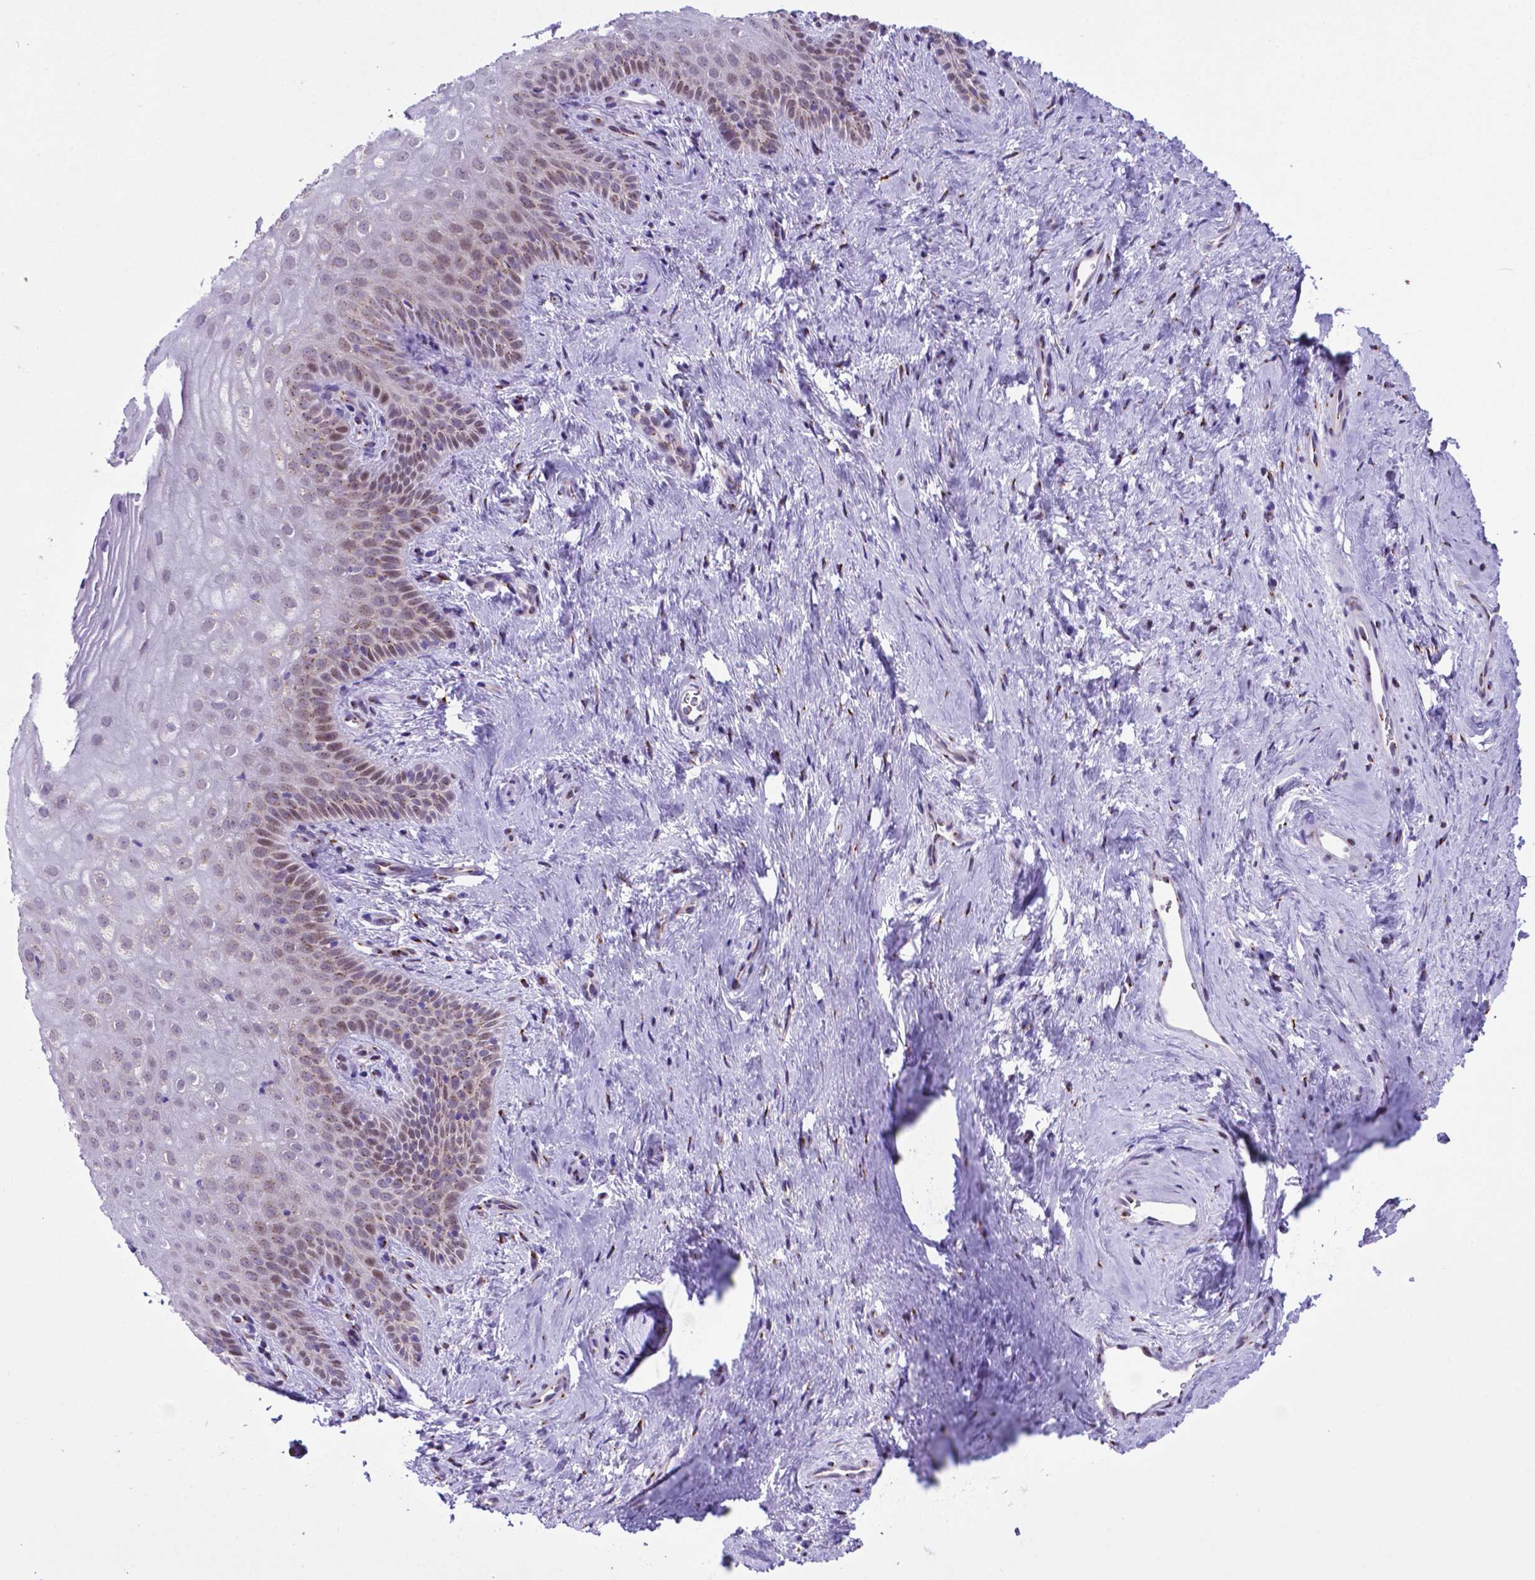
{"staining": {"intensity": "moderate", "quantity": "<25%", "location": "nuclear"}, "tissue": "vagina", "cell_type": "Squamous epithelial cells", "image_type": "normal", "snomed": [{"axis": "morphology", "description": "Normal tissue, NOS"}, {"axis": "topography", "description": "Vagina"}], "caption": "Approximately <25% of squamous epithelial cells in normal vagina display moderate nuclear protein positivity as visualized by brown immunohistochemical staining.", "gene": "MRPL10", "patient": {"sex": "female", "age": 45}}